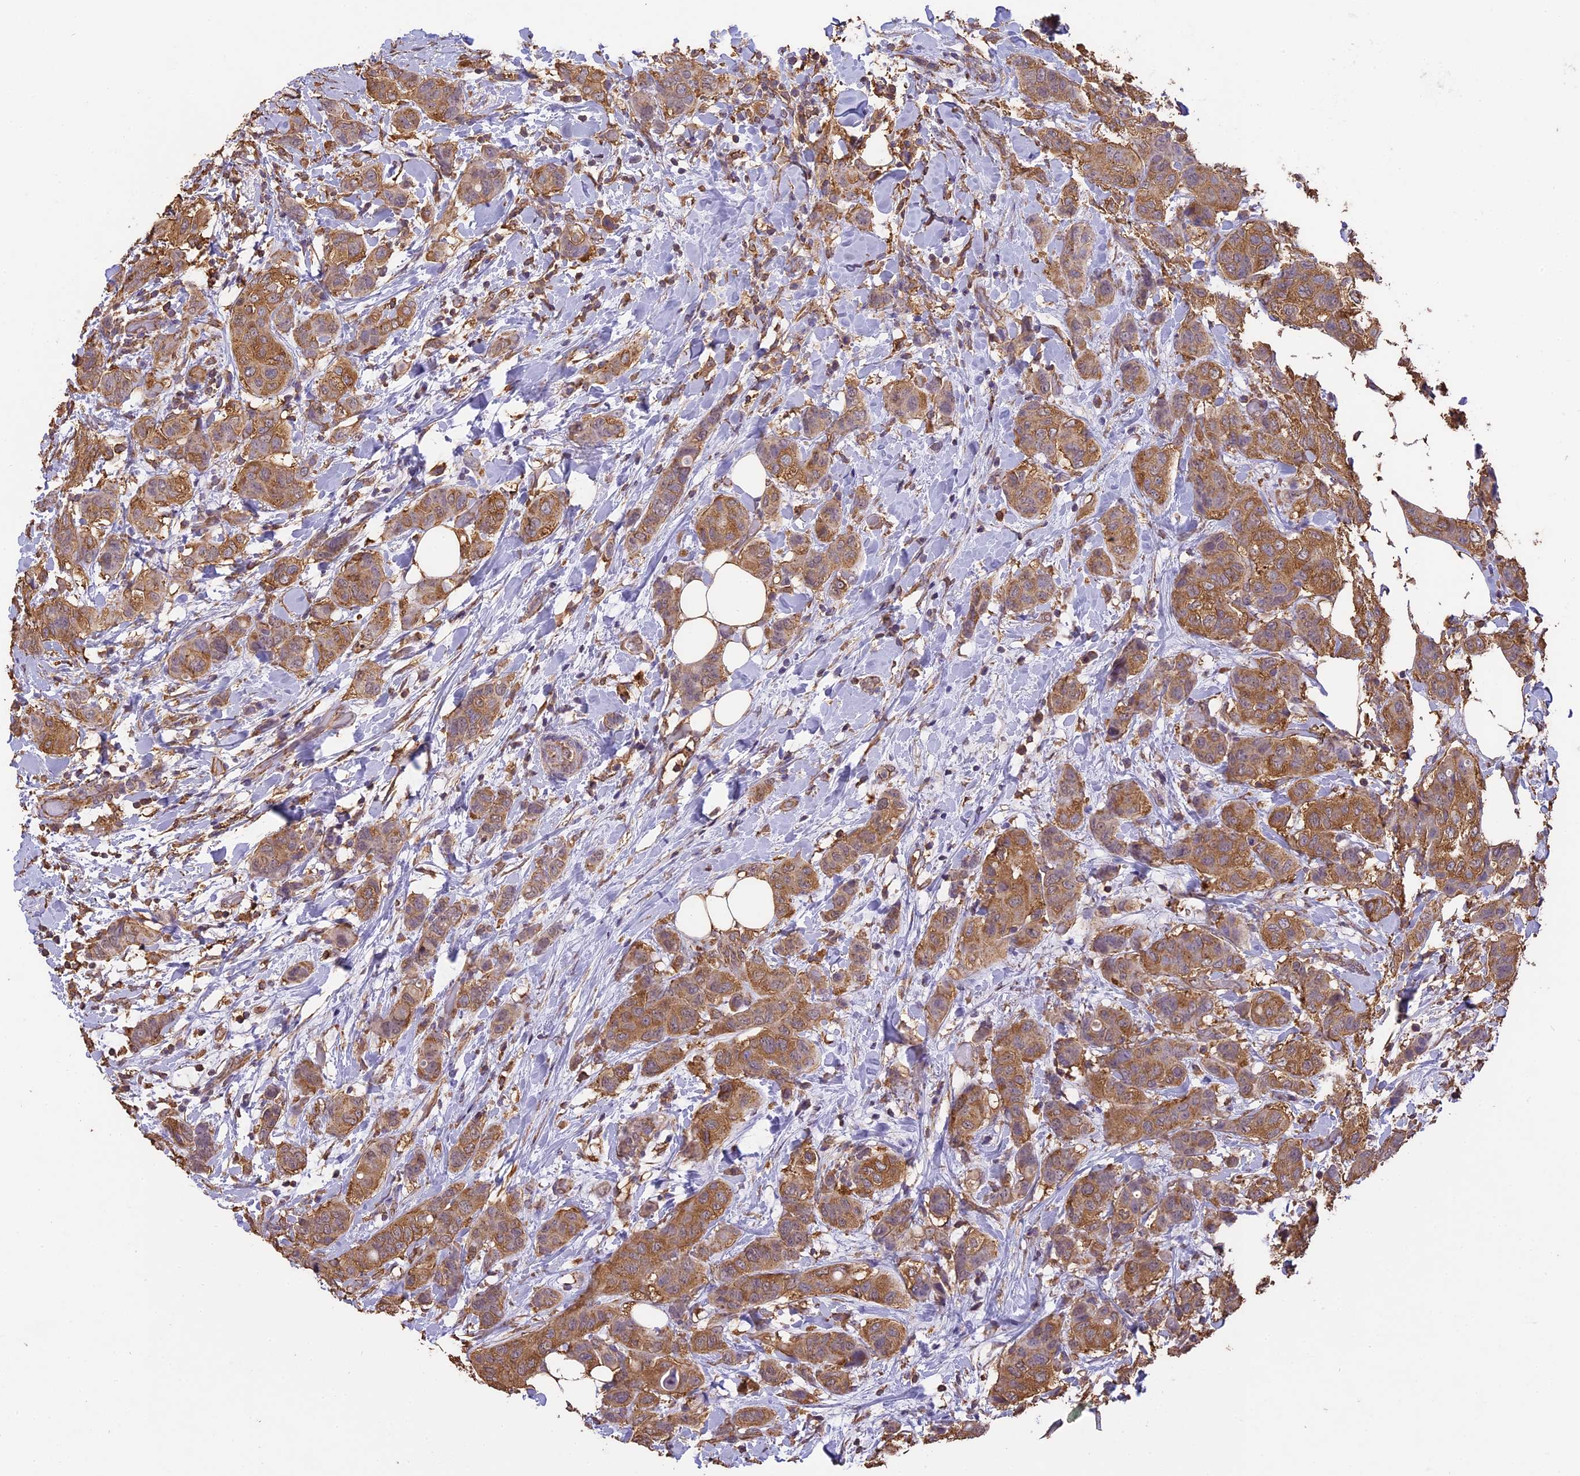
{"staining": {"intensity": "moderate", "quantity": ">75%", "location": "cytoplasmic/membranous"}, "tissue": "breast cancer", "cell_type": "Tumor cells", "image_type": "cancer", "snomed": [{"axis": "morphology", "description": "Lobular carcinoma"}, {"axis": "topography", "description": "Breast"}], "caption": "Tumor cells reveal medium levels of moderate cytoplasmic/membranous positivity in approximately >75% of cells in breast cancer (lobular carcinoma).", "gene": "ARHGAP19", "patient": {"sex": "female", "age": 51}}